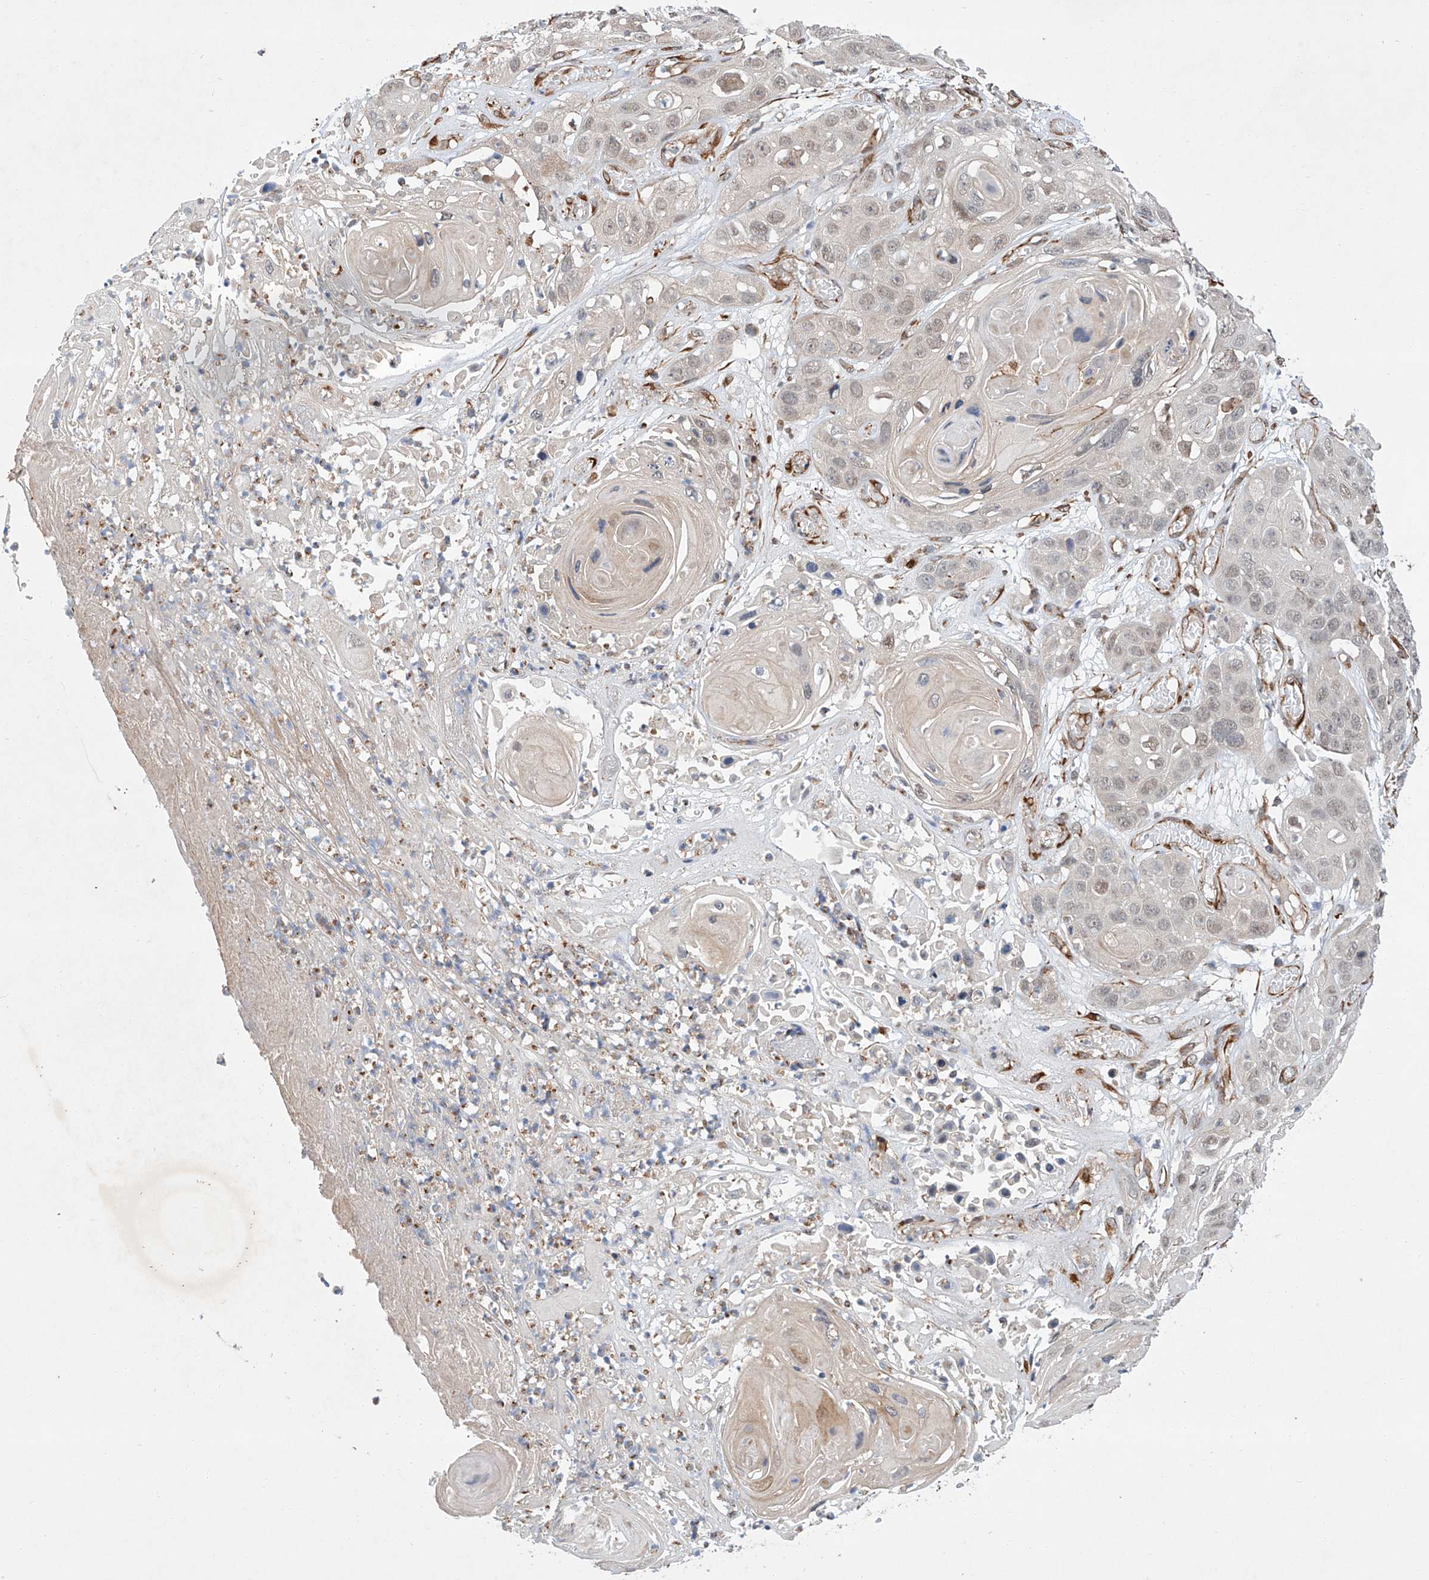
{"staining": {"intensity": "weak", "quantity": "<25%", "location": "nuclear"}, "tissue": "skin cancer", "cell_type": "Tumor cells", "image_type": "cancer", "snomed": [{"axis": "morphology", "description": "Squamous cell carcinoma, NOS"}, {"axis": "topography", "description": "Skin"}], "caption": "Skin cancer was stained to show a protein in brown. There is no significant expression in tumor cells. (DAB (3,3'-diaminobenzidine) immunohistochemistry (IHC) with hematoxylin counter stain).", "gene": "AMD1", "patient": {"sex": "male", "age": 55}}